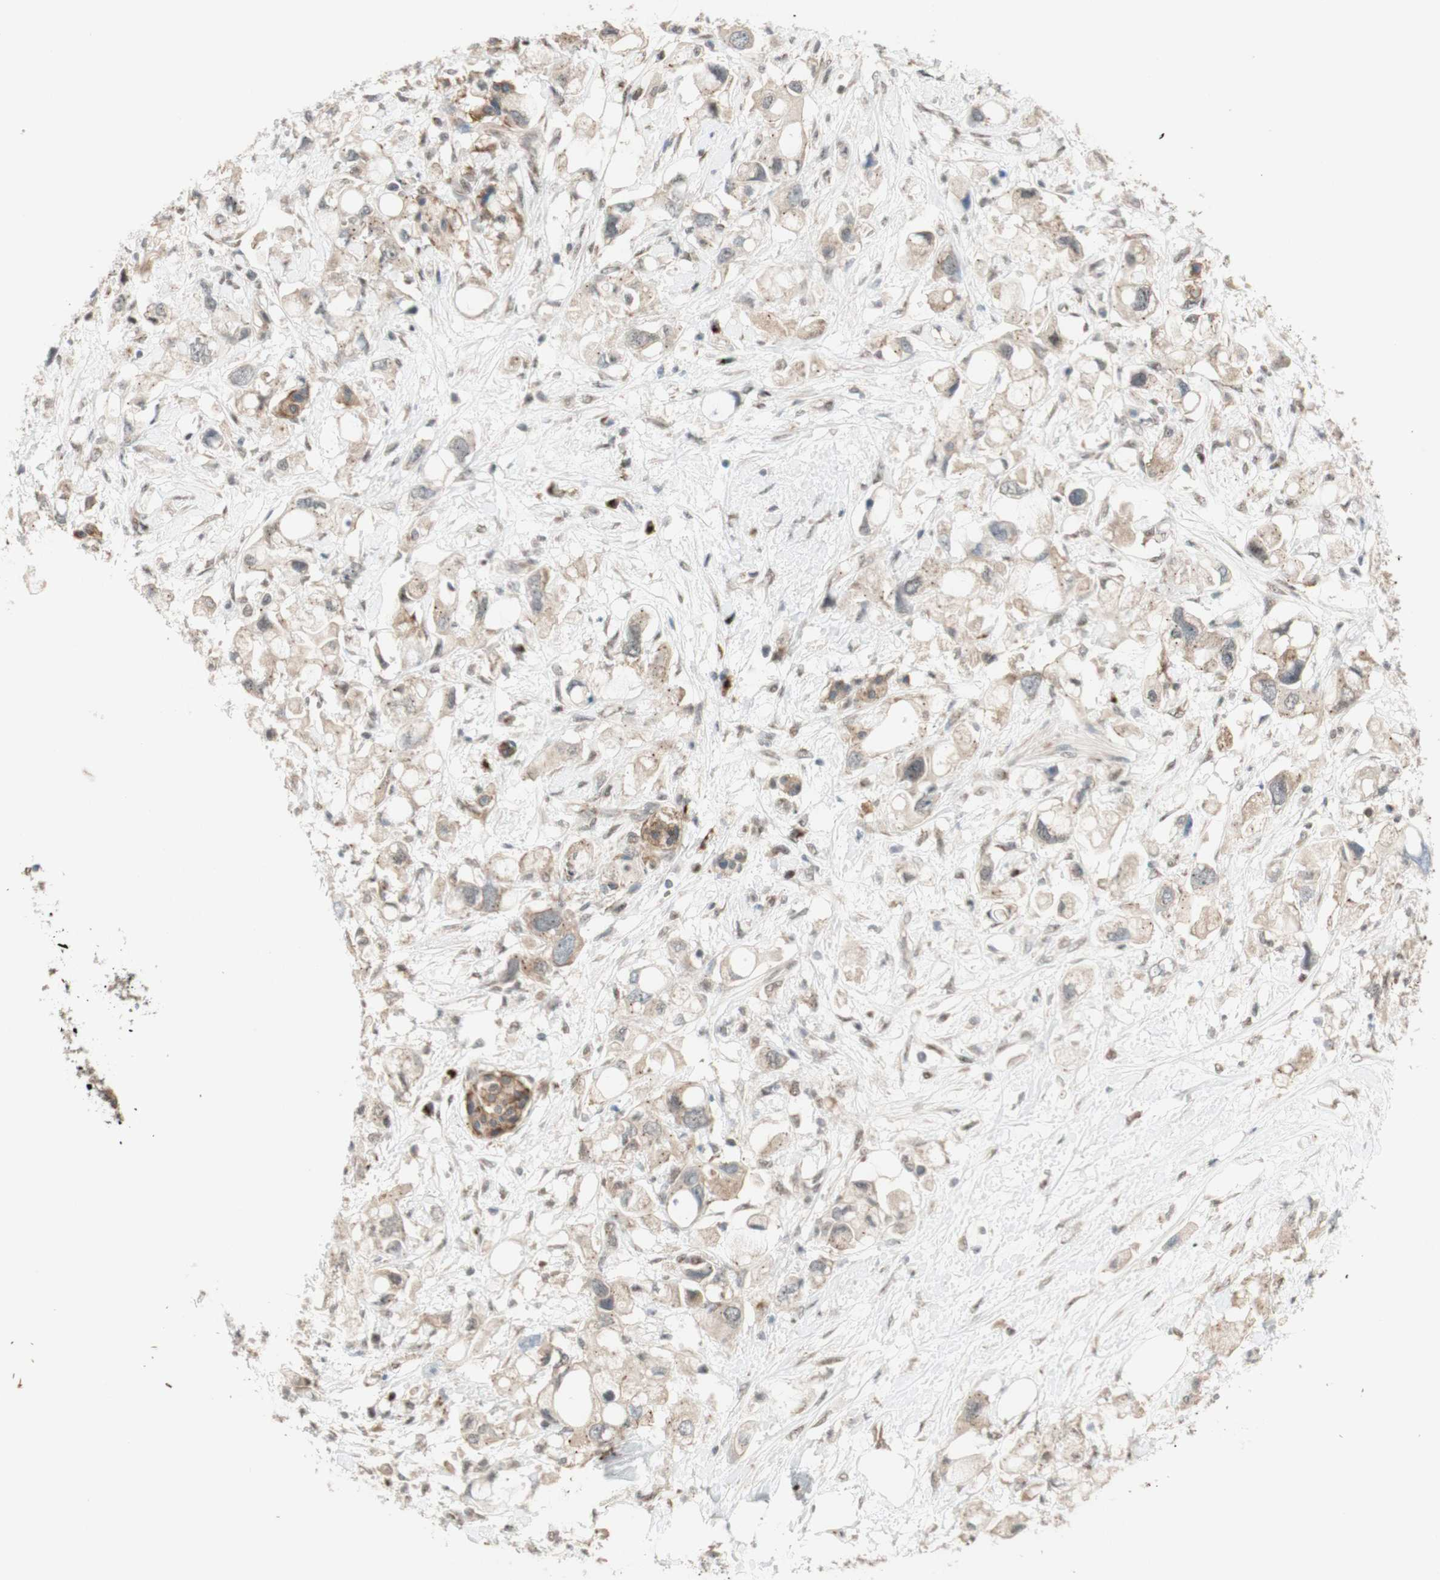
{"staining": {"intensity": "moderate", "quantity": ">75%", "location": "cytoplasmic/membranous"}, "tissue": "pancreatic cancer", "cell_type": "Tumor cells", "image_type": "cancer", "snomed": [{"axis": "morphology", "description": "Adenocarcinoma, NOS"}, {"axis": "topography", "description": "Pancreas"}], "caption": "Protein expression analysis of adenocarcinoma (pancreatic) shows moderate cytoplasmic/membranous staining in approximately >75% of tumor cells.", "gene": "CYLD", "patient": {"sex": "female", "age": 56}}